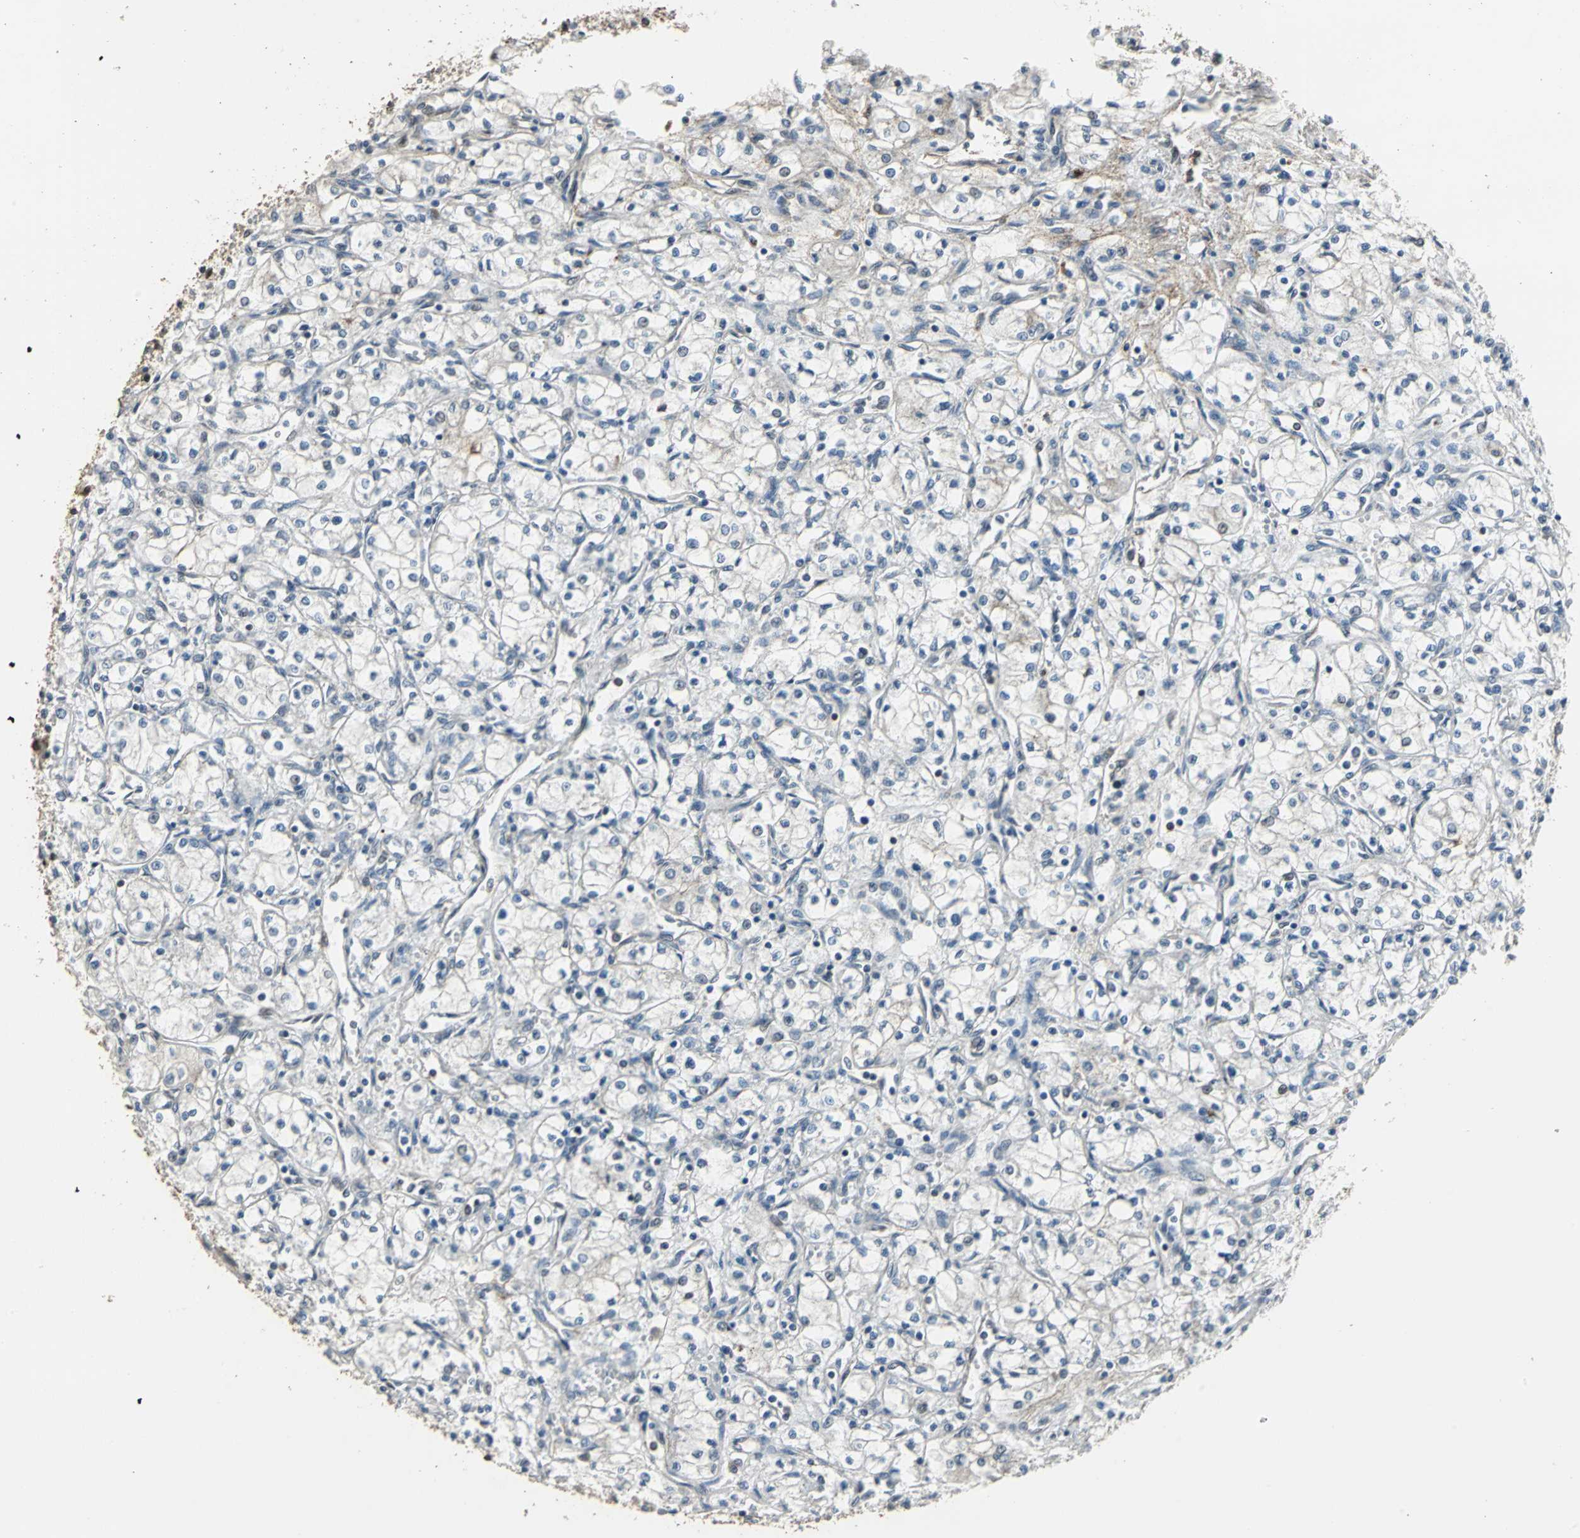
{"staining": {"intensity": "negative", "quantity": "none", "location": "none"}, "tissue": "renal cancer", "cell_type": "Tumor cells", "image_type": "cancer", "snomed": [{"axis": "morphology", "description": "Normal tissue, NOS"}, {"axis": "morphology", "description": "Adenocarcinoma, NOS"}, {"axis": "topography", "description": "Kidney"}], "caption": "This is an immunohistochemistry (IHC) photomicrograph of human adenocarcinoma (renal). There is no expression in tumor cells.", "gene": "DNAJB4", "patient": {"sex": "male", "age": 59}}